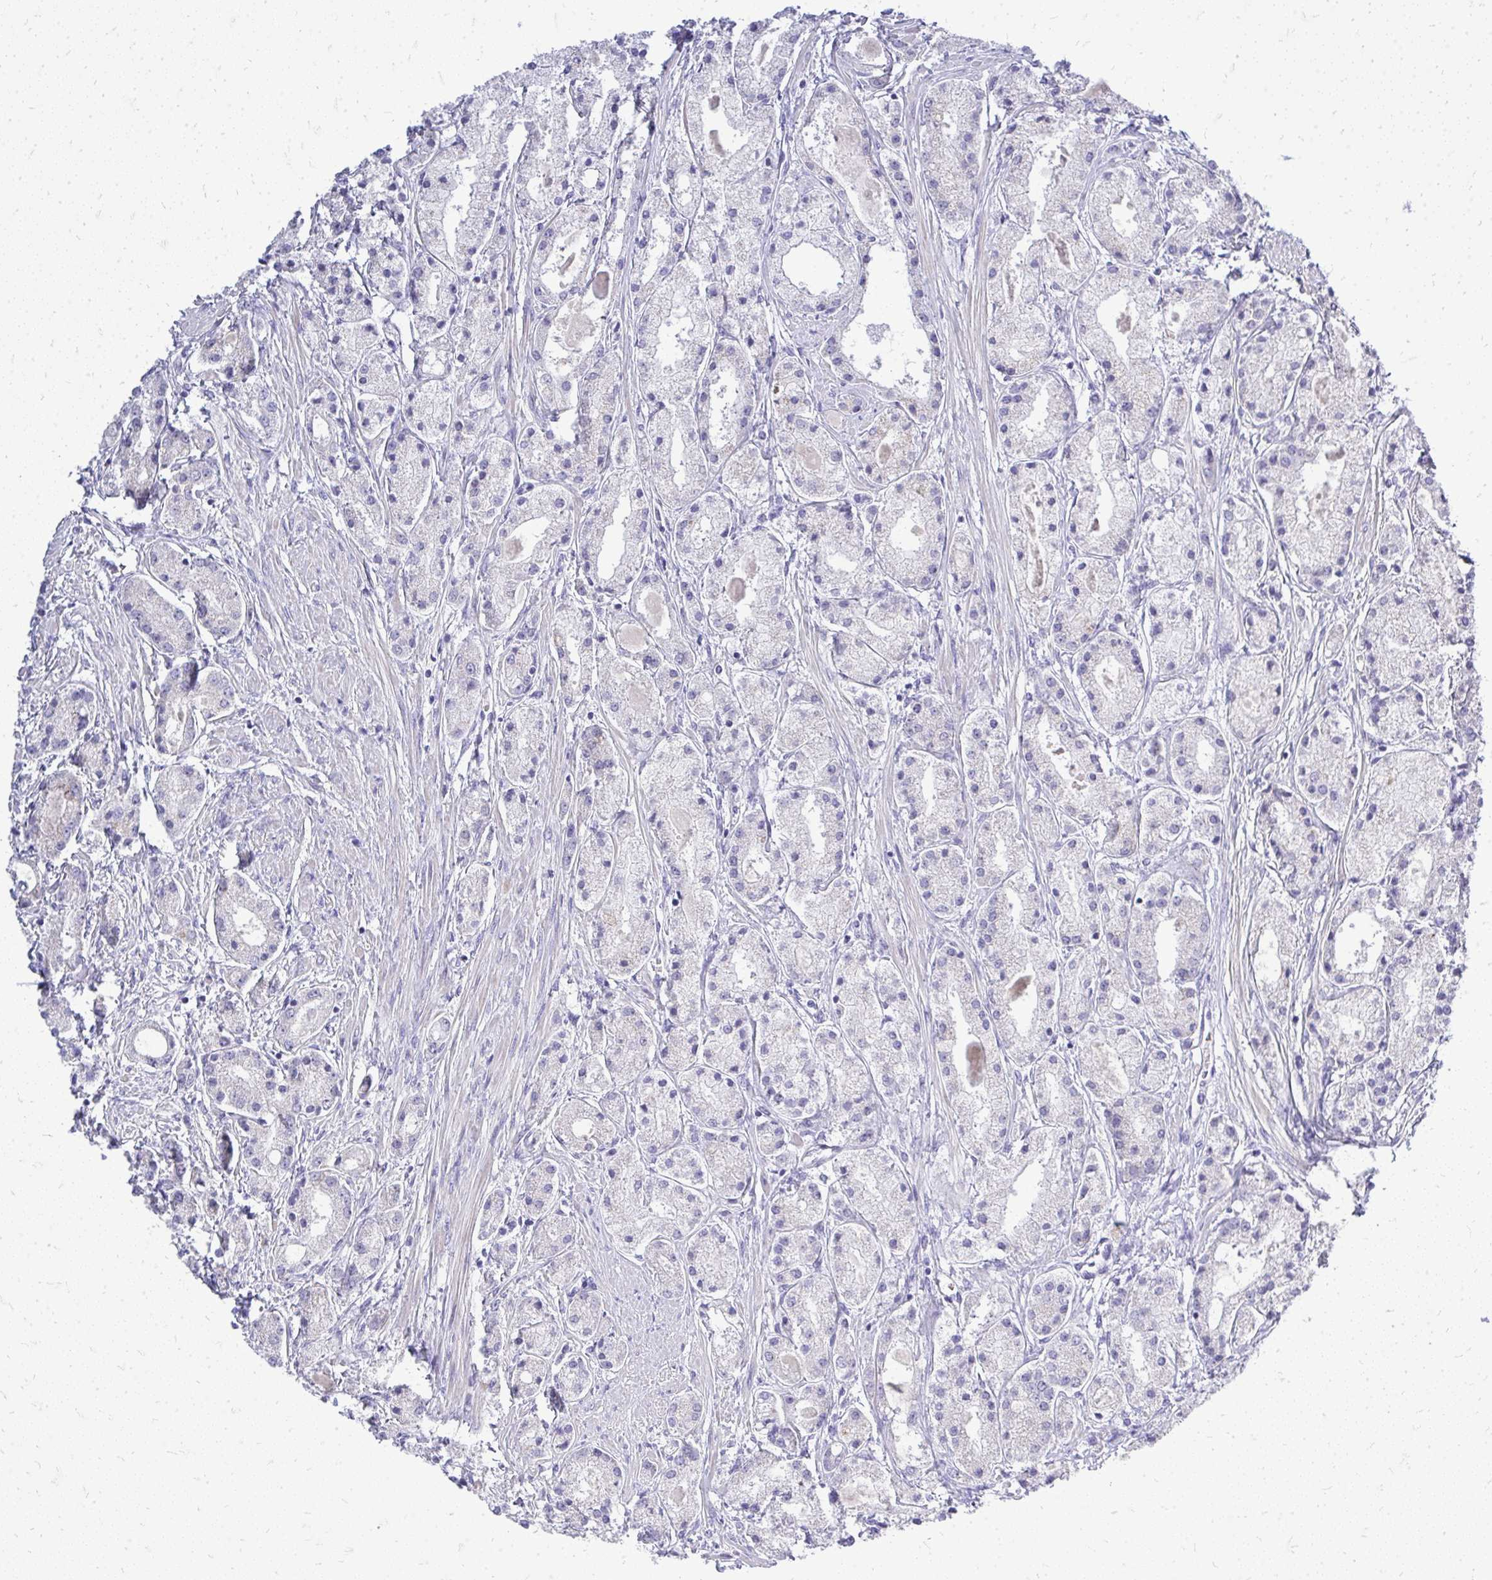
{"staining": {"intensity": "negative", "quantity": "none", "location": "none"}, "tissue": "prostate cancer", "cell_type": "Tumor cells", "image_type": "cancer", "snomed": [{"axis": "morphology", "description": "Adenocarcinoma, High grade"}, {"axis": "topography", "description": "Prostate"}], "caption": "Prostate cancer was stained to show a protein in brown. There is no significant staining in tumor cells.", "gene": "OR8D1", "patient": {"sex": "male", "age": 67}}